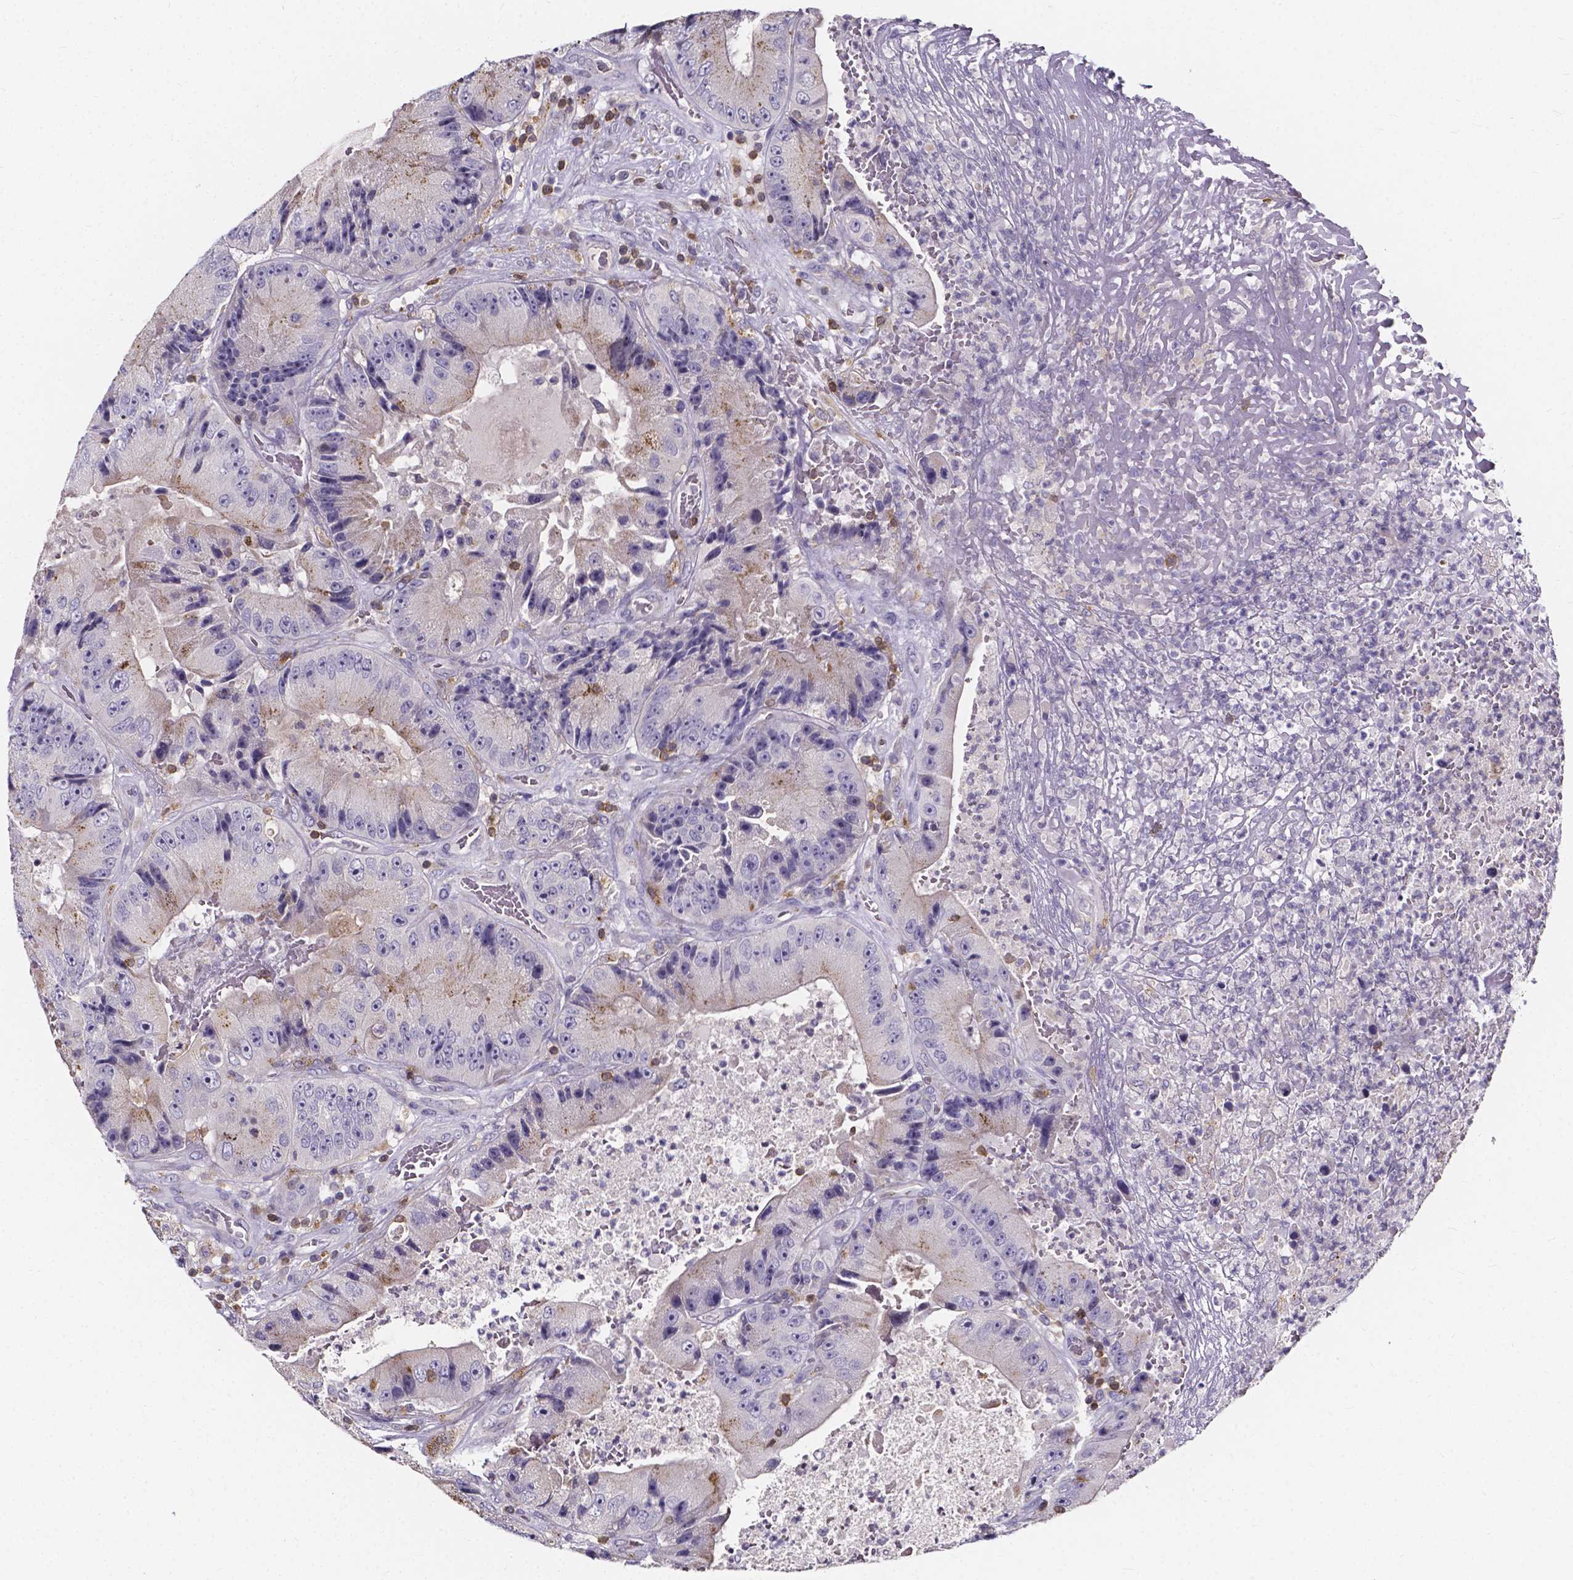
{"staining": {"intensity": "moderate", "quantity": "<25%", "location": "cytoplasmic/membranous"}, "tissue": "colorectal cancer", "cell_type": "Tumor cells", "image_type": "cancer", "snomed": [{"axis": "morphology", "description": "Adenocarcinoma, NOS"}, {"axis": "topography", "description": "Colon"}], "caption": "A micrograph showing moderate cytoplasmic/membranous staining in approximately <25% of tumor cells in adenocarcinoma (colorectal), as visualized by brown immunohistochemical staining.", "gene": "THEMIS", "patient": {"sex": "female", "age": 86}}